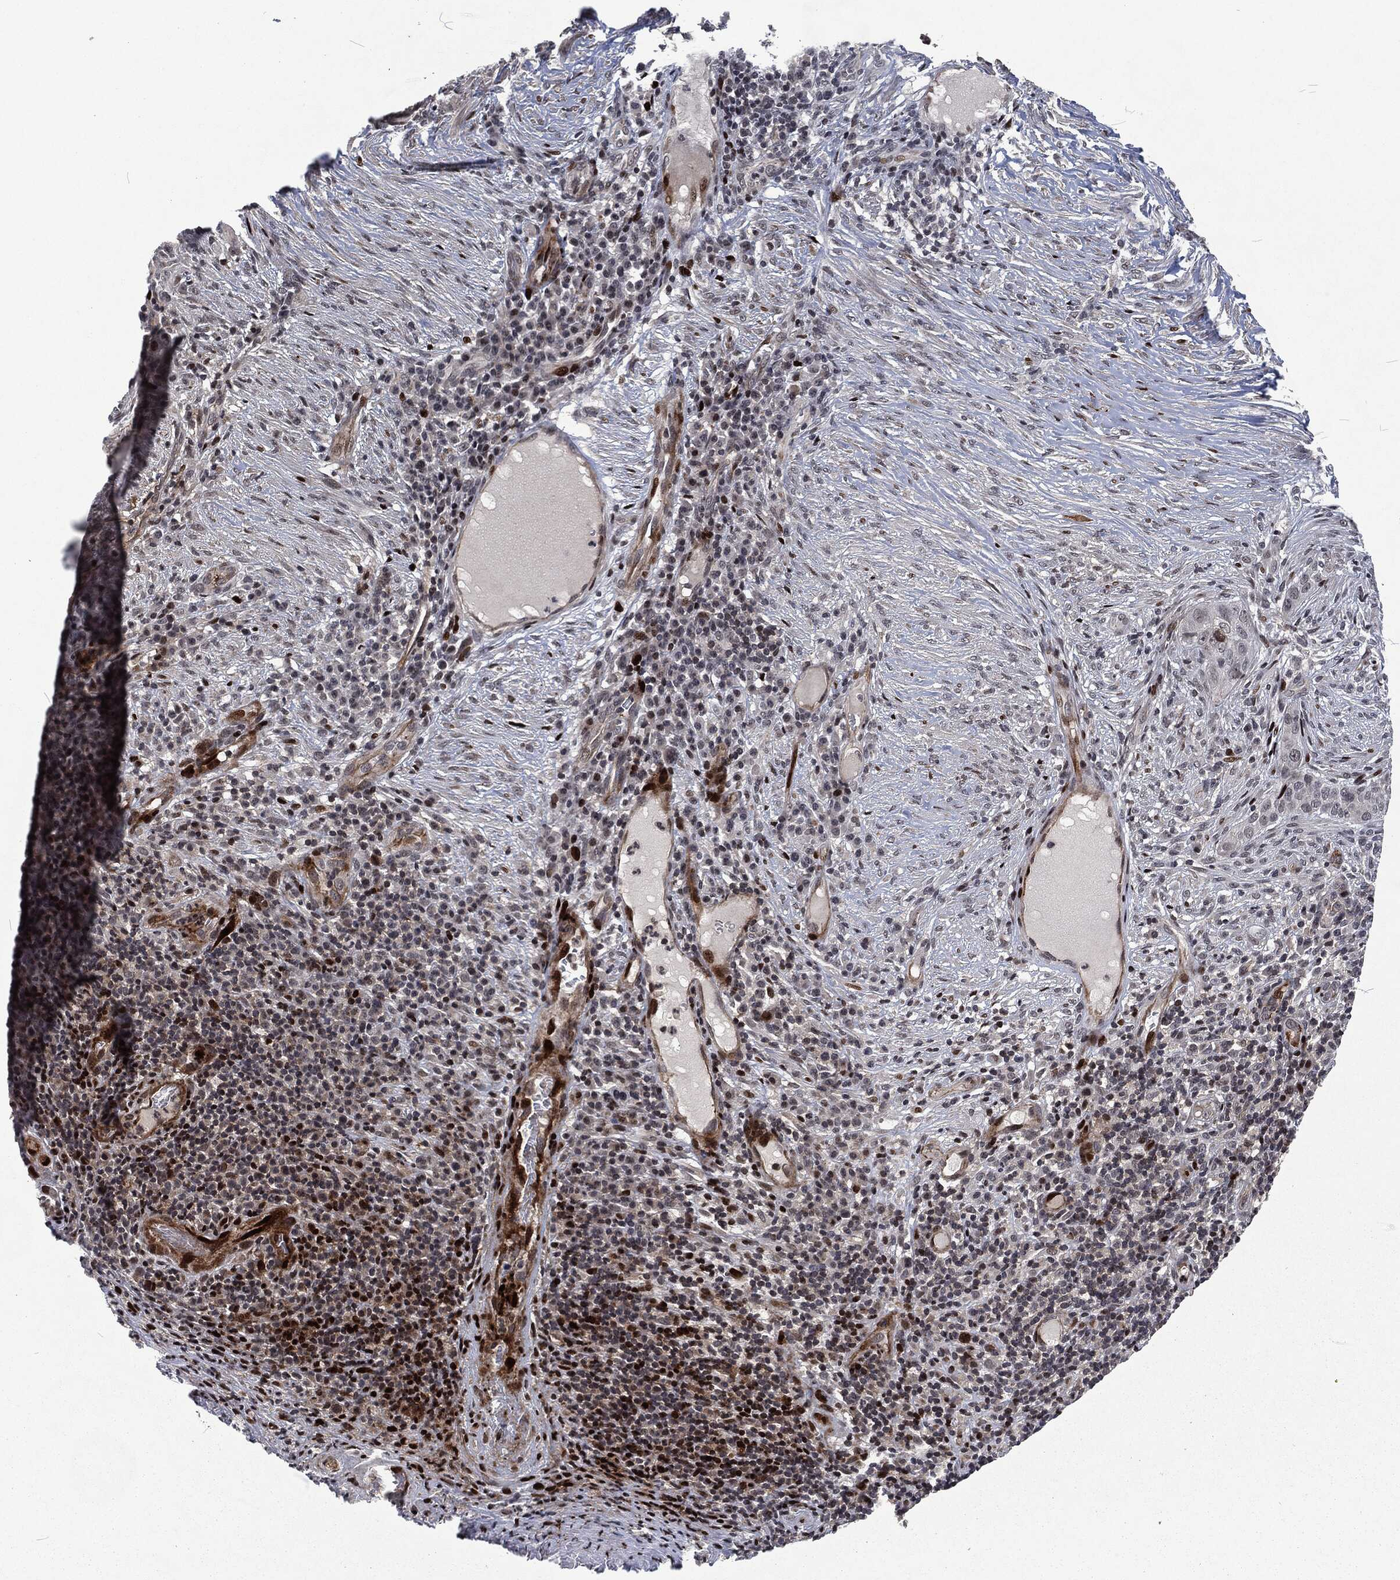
{"staining": {"intensity": "negative", "quantity": "none", "location": "none"}, "tissue": "skin cancer", "cell_type": "Tumor cells", "image_type": "cancer", "snomed": [{"axis": "morphology", "description": "Squamous cell carcinoma, NOS"}, {"axis": "topography", "description": "Skin"}], "caption": "Squamous cell carcinoma (skin) was stained to show a protein in brown. There is no significant positivity in tumor cells.", "gene": "EGFR", "patient": {"sex": "male", "age": 88}}